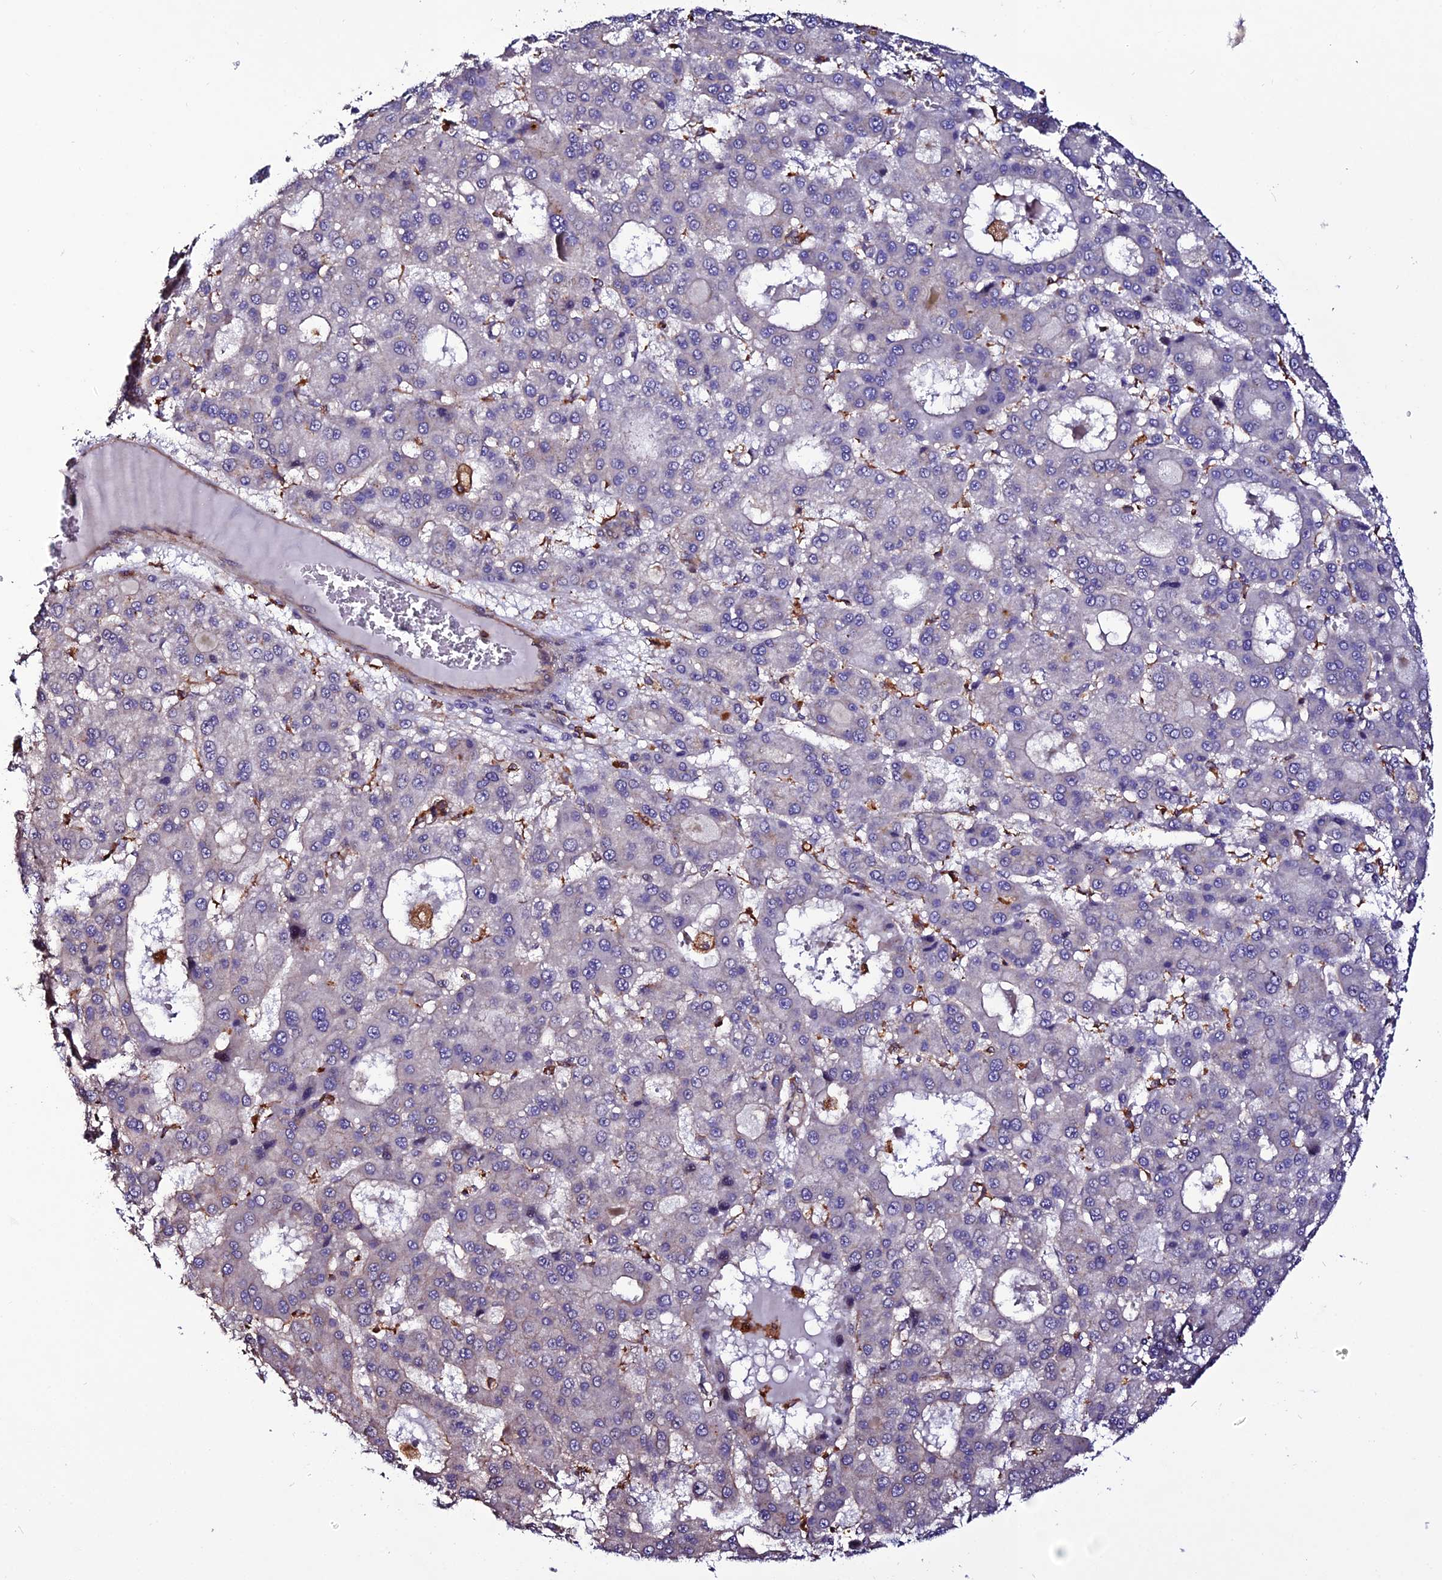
{"staining": {"intensity": "negative", "quantity": "none", "location": "none"}, "tissue": "liver cancer", "cell_type": "Tumor cells", "image_type": "cancer", "snomed": [{"axis": "morphology", "description": "Carcinoma, Hepatocellular, NOS"}, {"axis": "topography", "description": "Liver"}], "caption": "A high-resolution photomicrograph shows IHC staining of liver cancer (hepatocellular carcinoma), which exhibits no significant expression in tumor cells.", "gene": "USP17L15", "patient": {"sex": "male", "age": 70}}